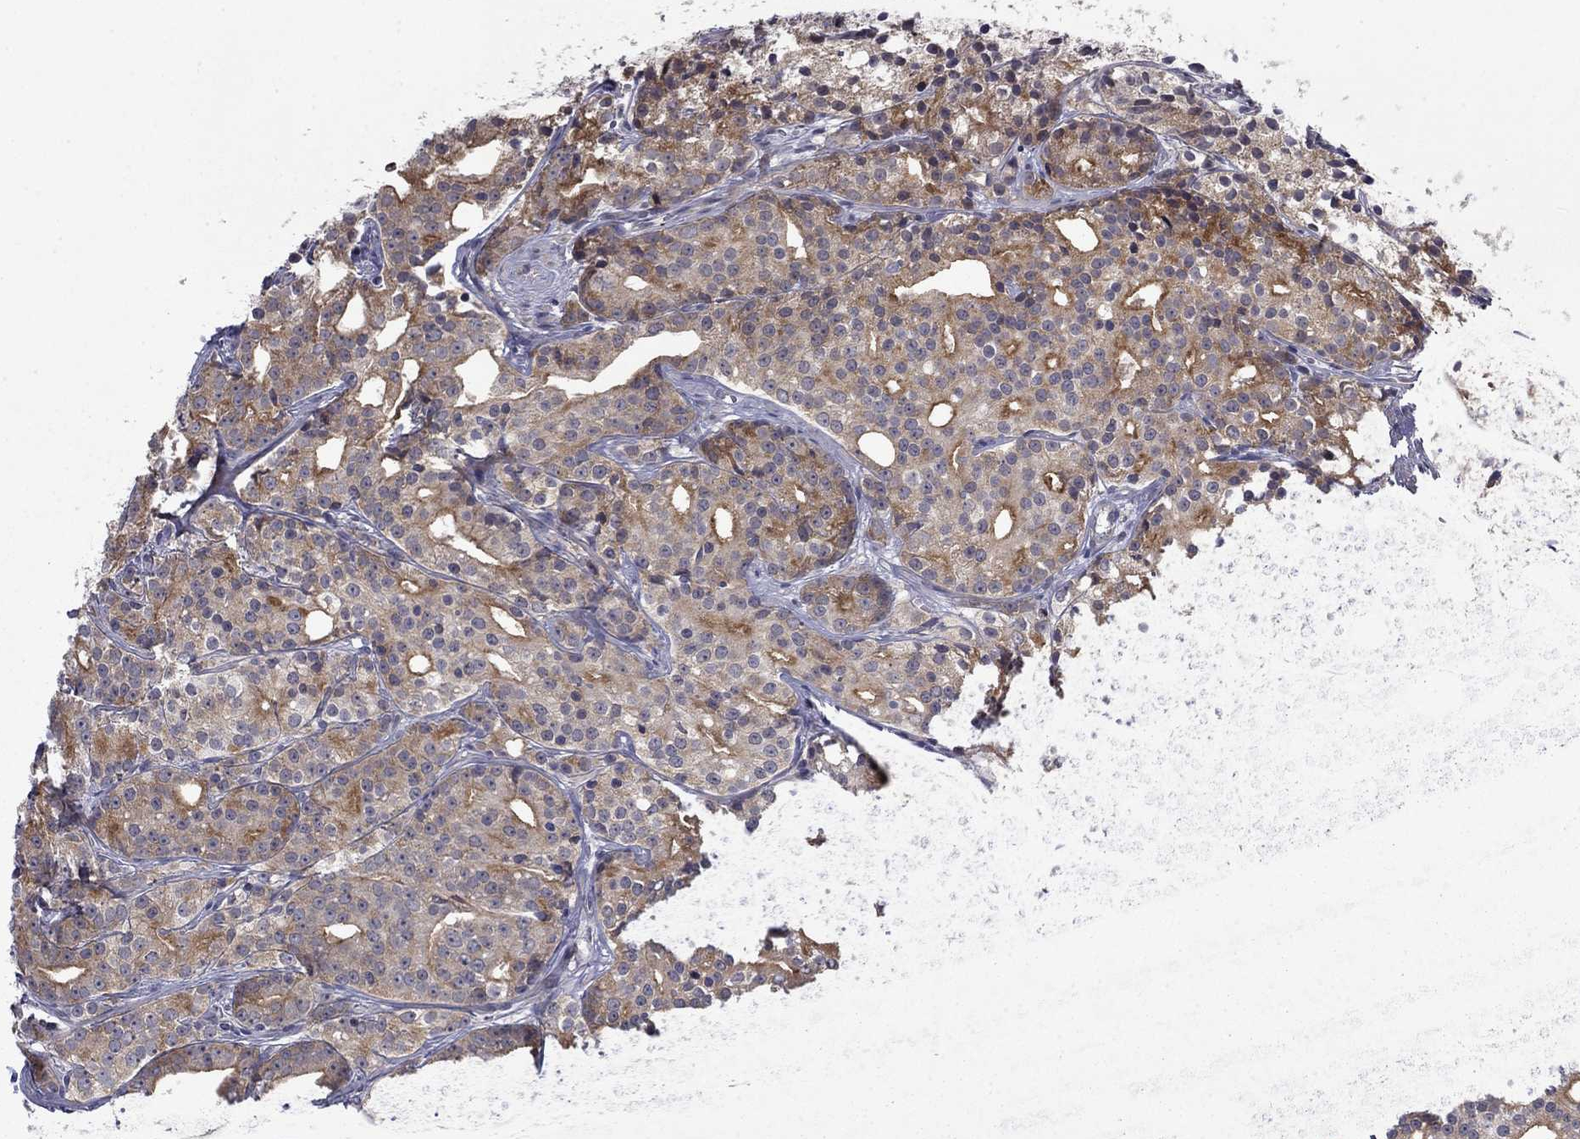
{"staining": {"intensity": "moderate", "quantity": "25%-75%", "location": "cytoplasmic/membranous"}, "tissue": "prostate cancer", "cell_type": "Tumor cells", "image_type": "cancer", "snomed": [{"axis": "morphology", "description": "Adenocarcinoma, Medium grade"}, {"axis": "topography", "description": "Prostate"}], "caption": "Protein staining of prostate cancer tissue demonstrates moderate cytoplasmic/membranous expression in approximately 25%-75% of tumor cells. The staining was performed using DAB (3,3'-diaminobenzidine), with brown indicating positive protein expression. Nuclei are stained blue with hematoxylin.", "gene": "DOP1B", "patient": {"sex": "male", "age": 74}}